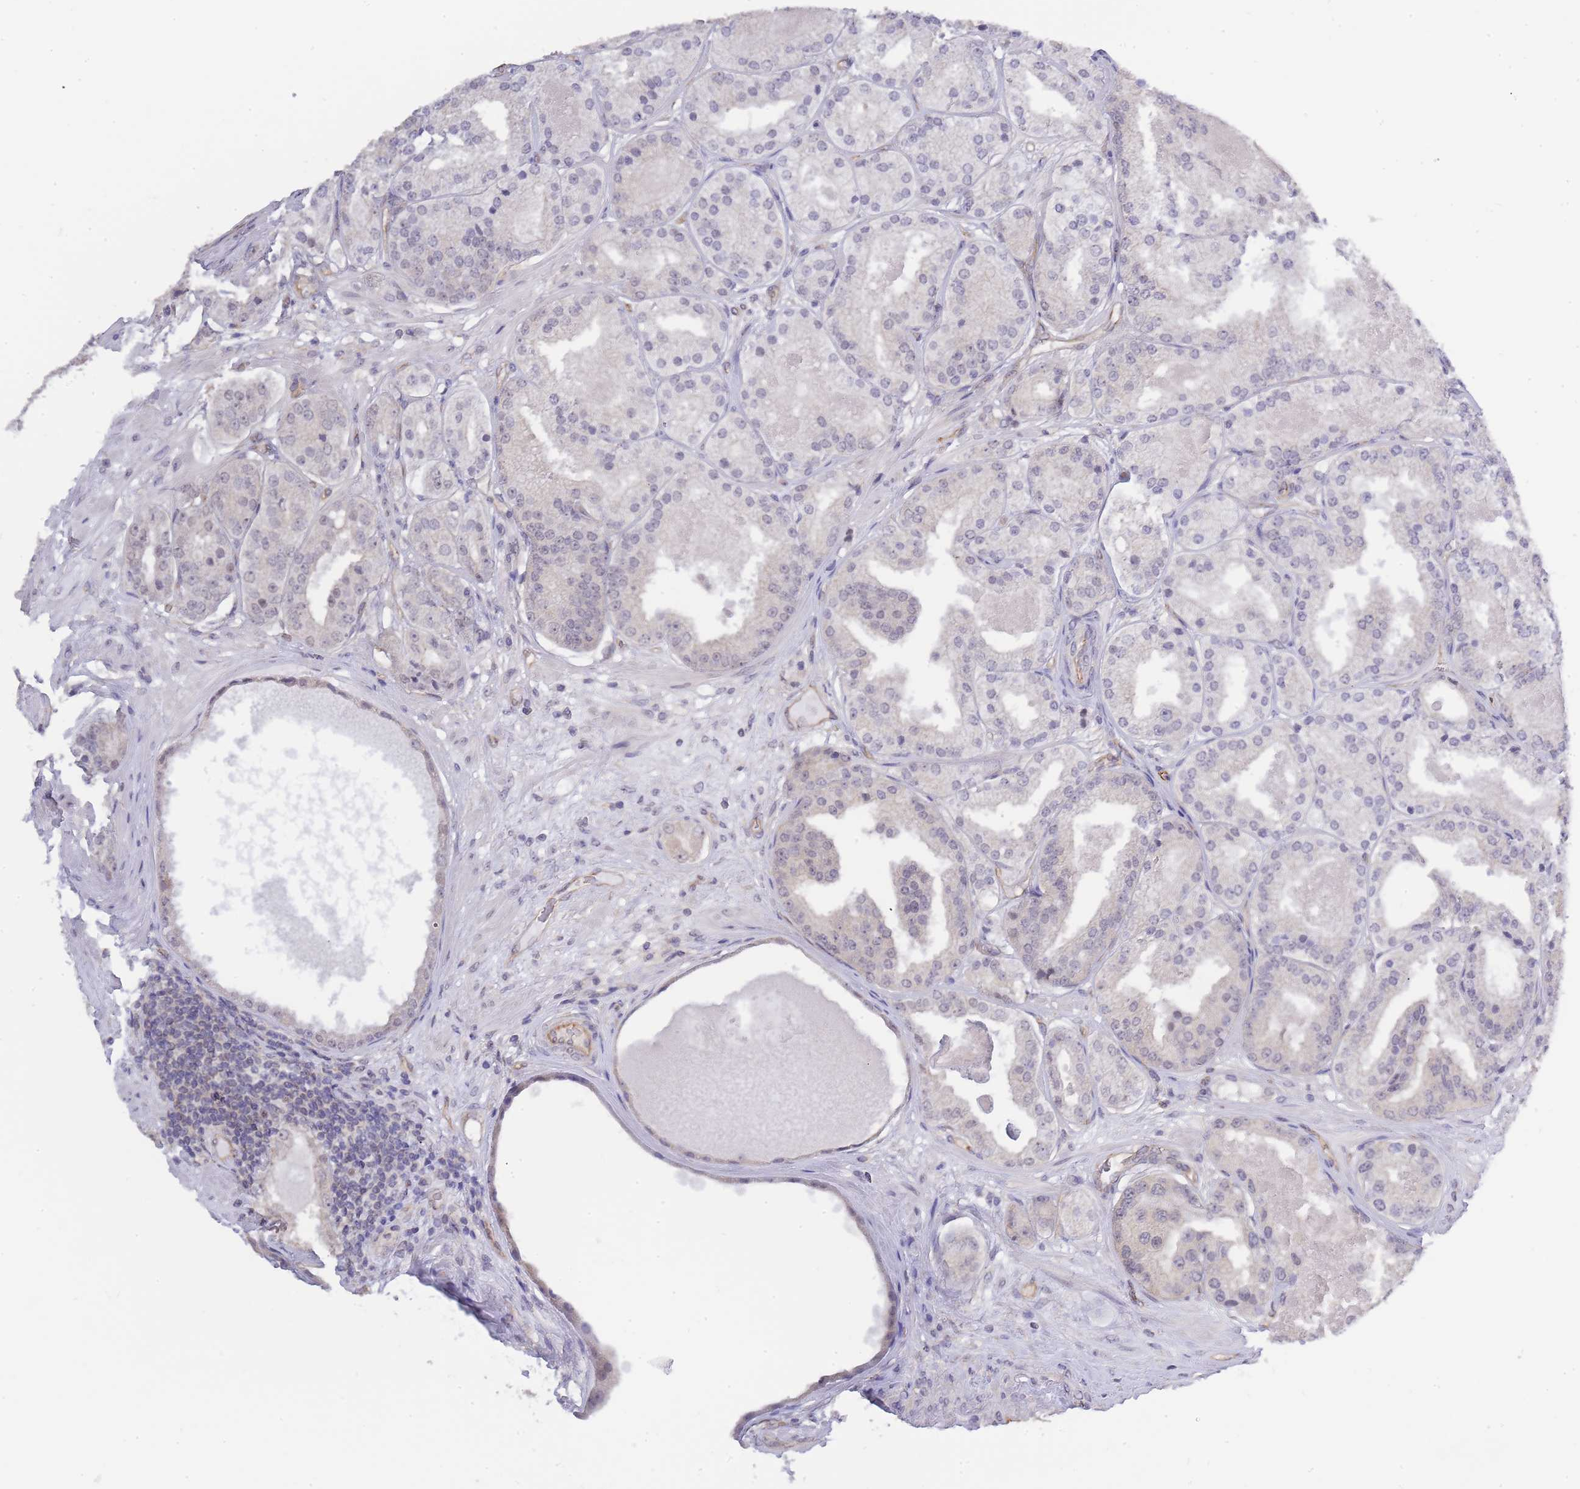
{"staining": {"intensity": "negative", "quantity": "none", "location": "none"}, "tissue": "prostate cancer", "cell_type": "Tumor cells", "image_type": "cancer", "snomed": [{"axis": "morphology", "description": "Adenocarcinoma, High grade"}, {"axis": "topography", "description": "Prostate"}], "caption": "Tumor cells show no significant positivity in prostate cancer.", "gene": "C19orf25", "patient": {"sex": "male", "age": 63}}